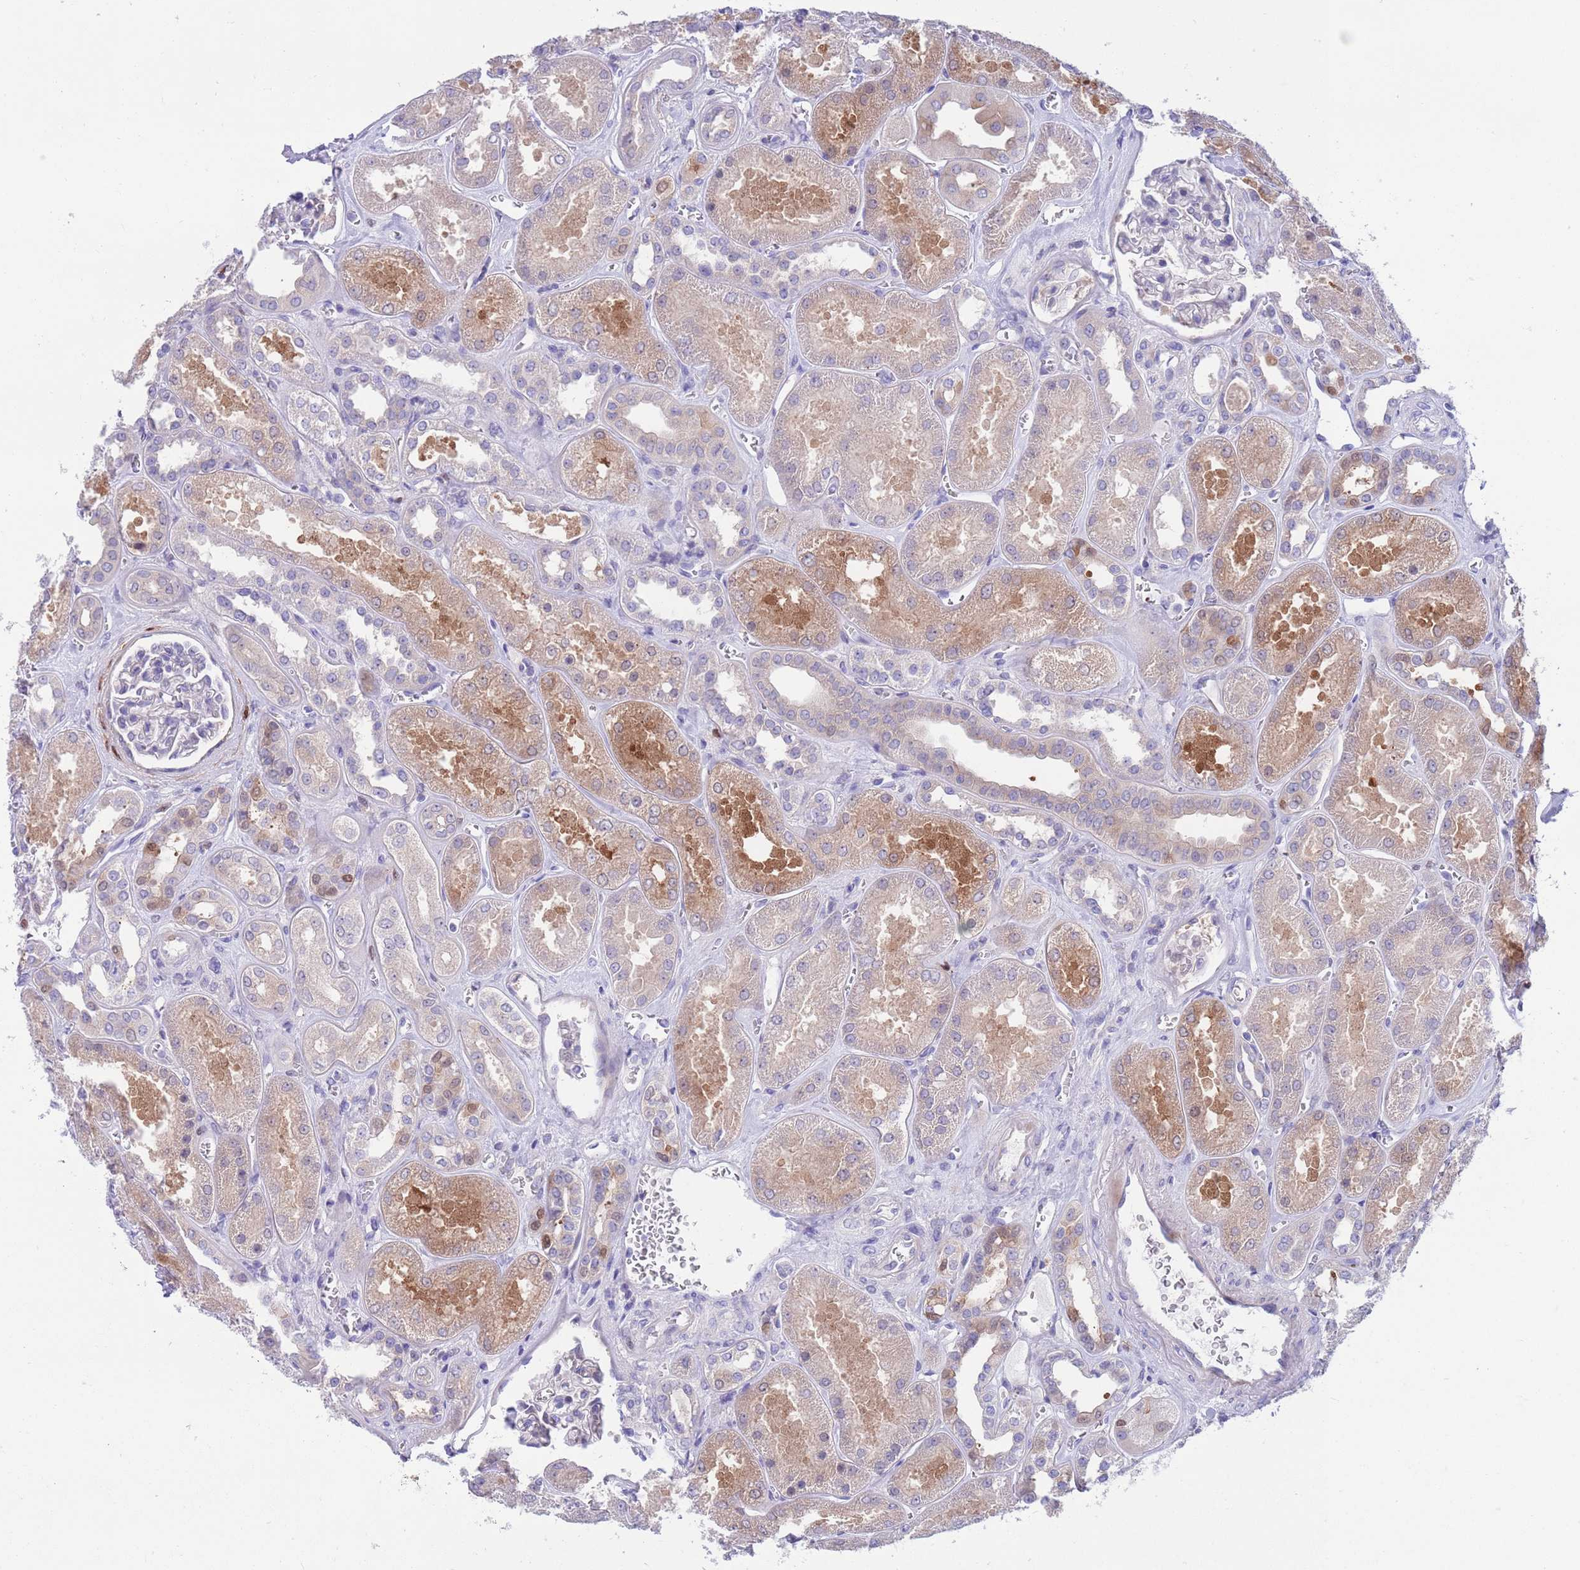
{"staining": {"intensity": "negative", "quantity": "none", "location": "none"}, "tissue": "kidney", "cell_type": "Cells in glomeruli", "image_type": "normal", "snomed": [{"axis": "morphology", "description": "Normal tissue, NOS"}, {"axis": "morphology", "description": "Adenocarcinoma, NOS"}, {"axis": "topography", "description": "Kidney"}], "caption": "High power microscopy image of an IHC micrograph of benign kidney, revealing no significant positivity in cells in glomeruli.", "gene": "KLHL29", "patient": {"sex": "female", "age": 68}}